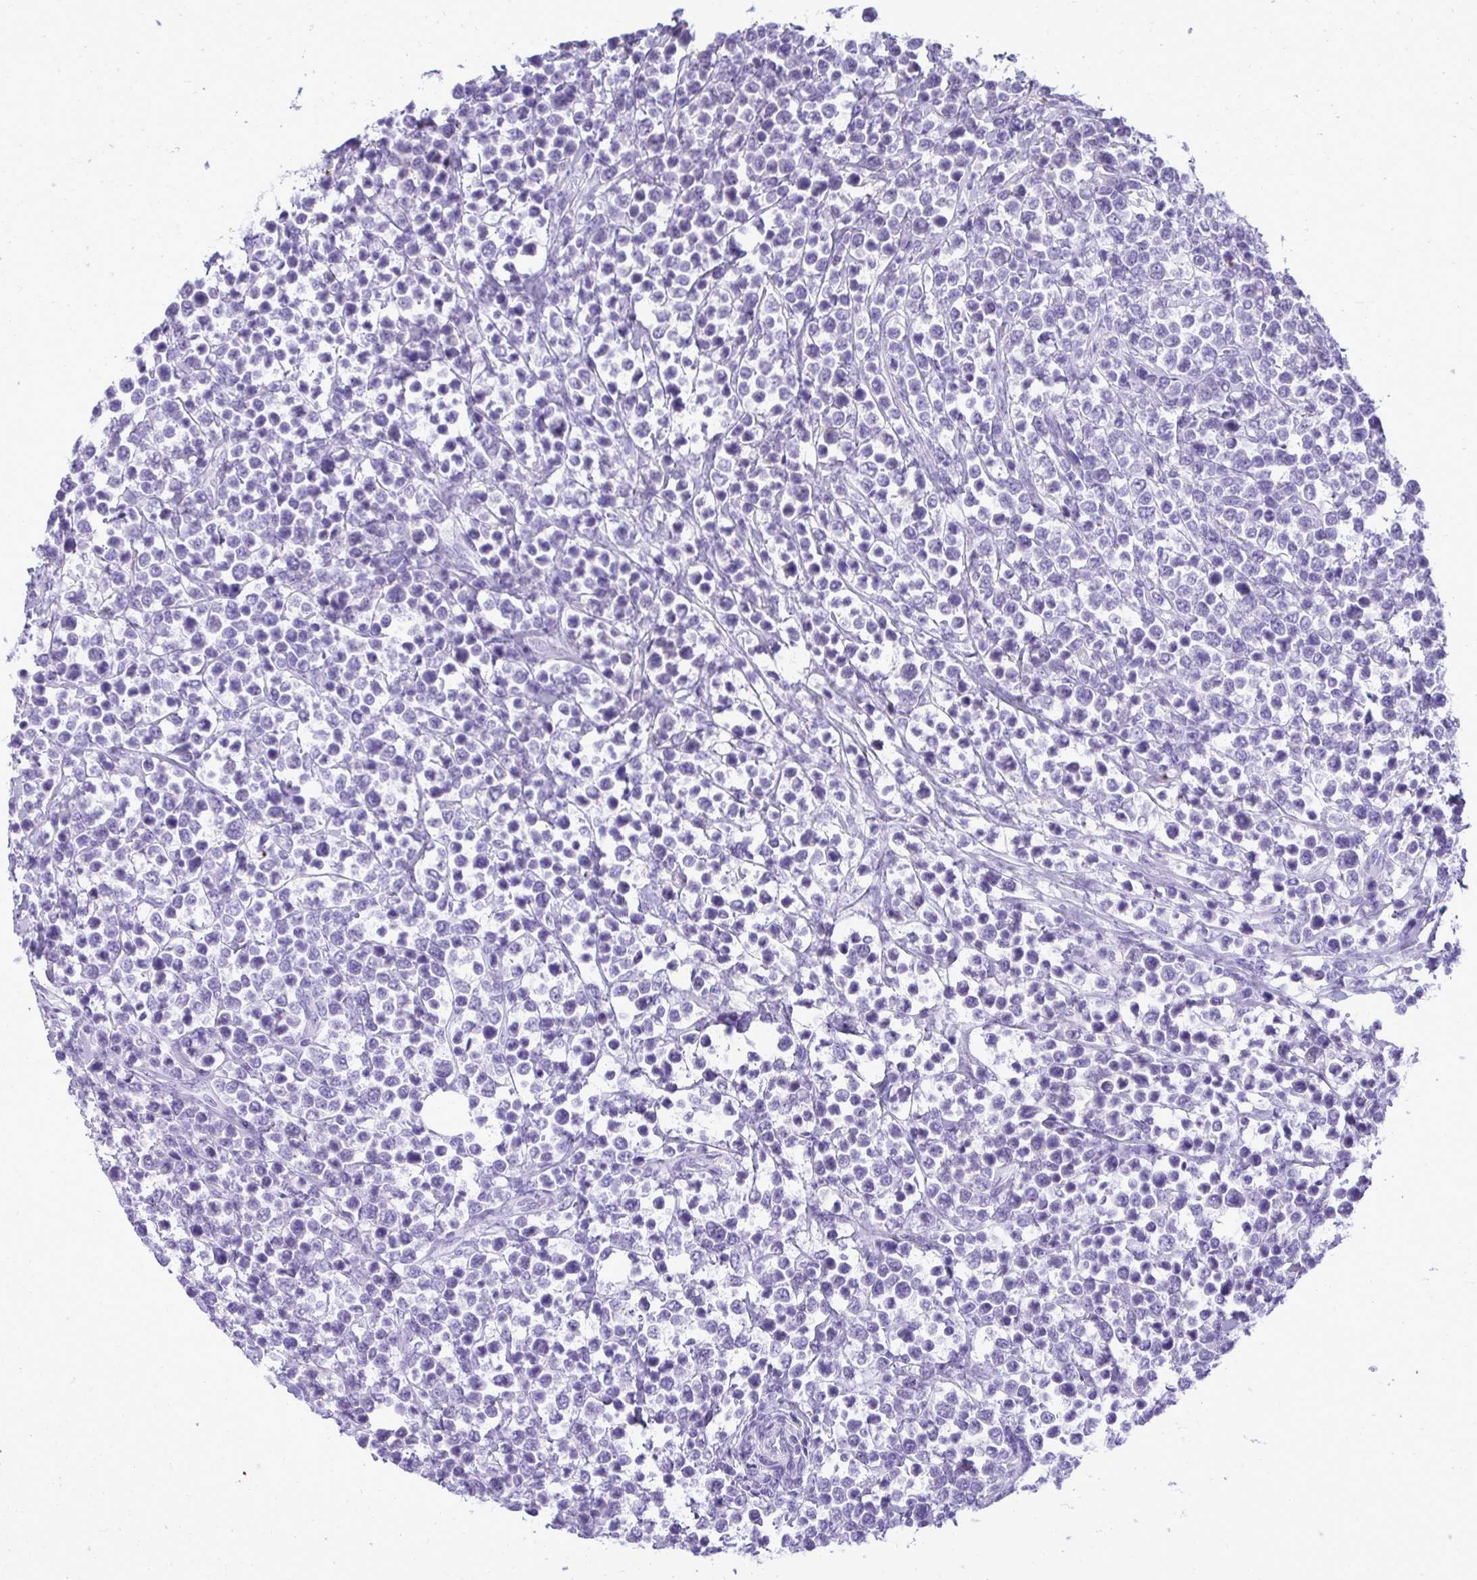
{"staining": {"intensity": "negative", "quantity": "none", "location": "none"}, "tissue": "lymphoma", "cell_type": "Tumor cells", "image_type": "cancer", "snomed": [{"axis": "morphology", "description": "Malignant lymphoma, non-Hodgkin's type, High grade"}, {"axis": "topography", "description": "Soft tissue"}], "caption": "Immunohistochemistry (IHC) of lymphoma exhibits no positivity in tumor cells.", "gene": "PITPNM3", "patient": {"sex": "female", "age": 56}}